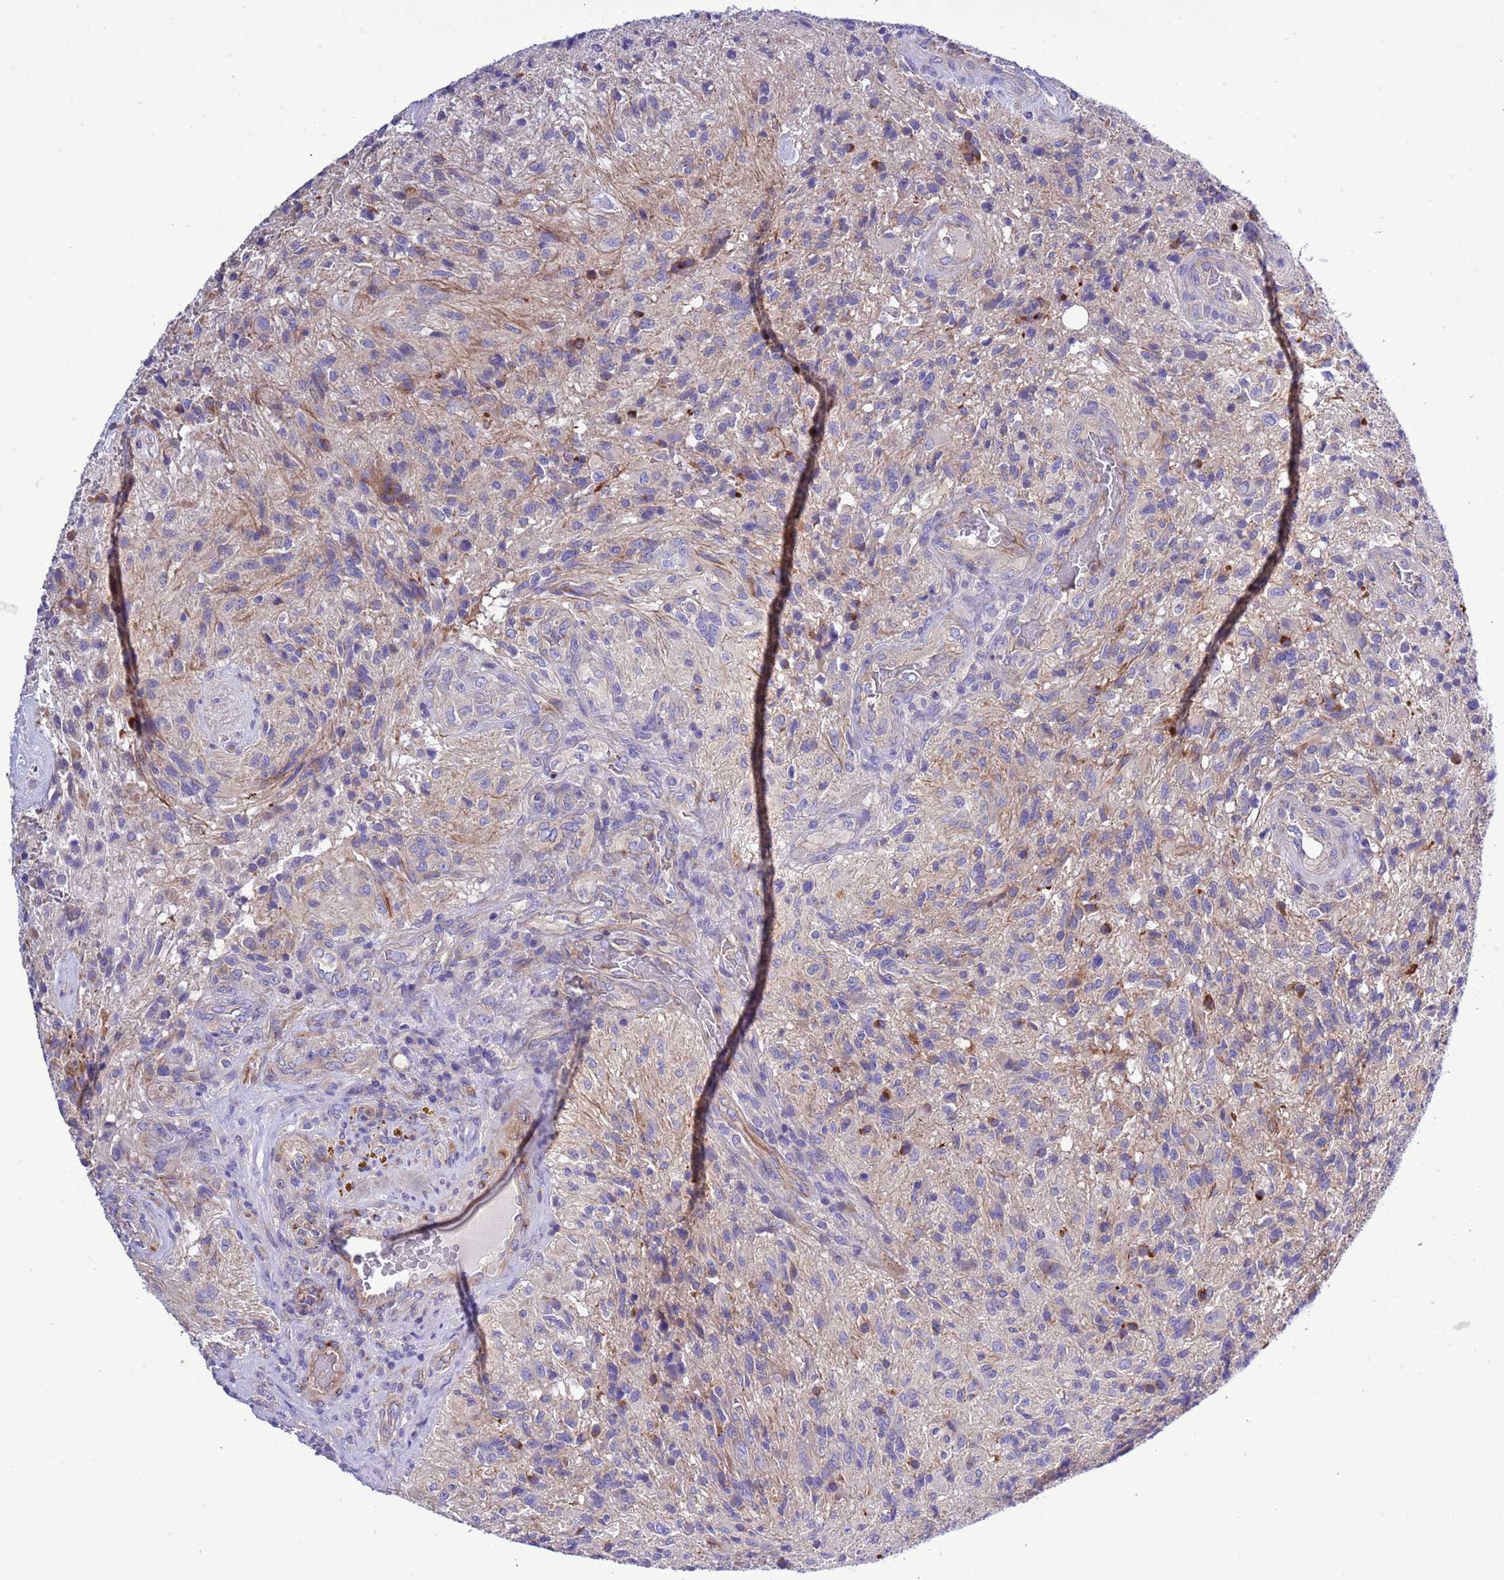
{"staining": {"intensity": "negative", "quantity": "none", "location": "none"}, "tissue": "glioma", "cell_type": "Tumor cells", "image_type": "cancer", "snomed": [{"axis": "morphology", "description": "Glioma, malignant, High grade"}, {"axis": "topography", "description": "Brain"}], "caption": "Tumor cells show no significant protein positivity in glioma.", "gene": "KICS2", "patient": {"sex": "male", "age": 56}}